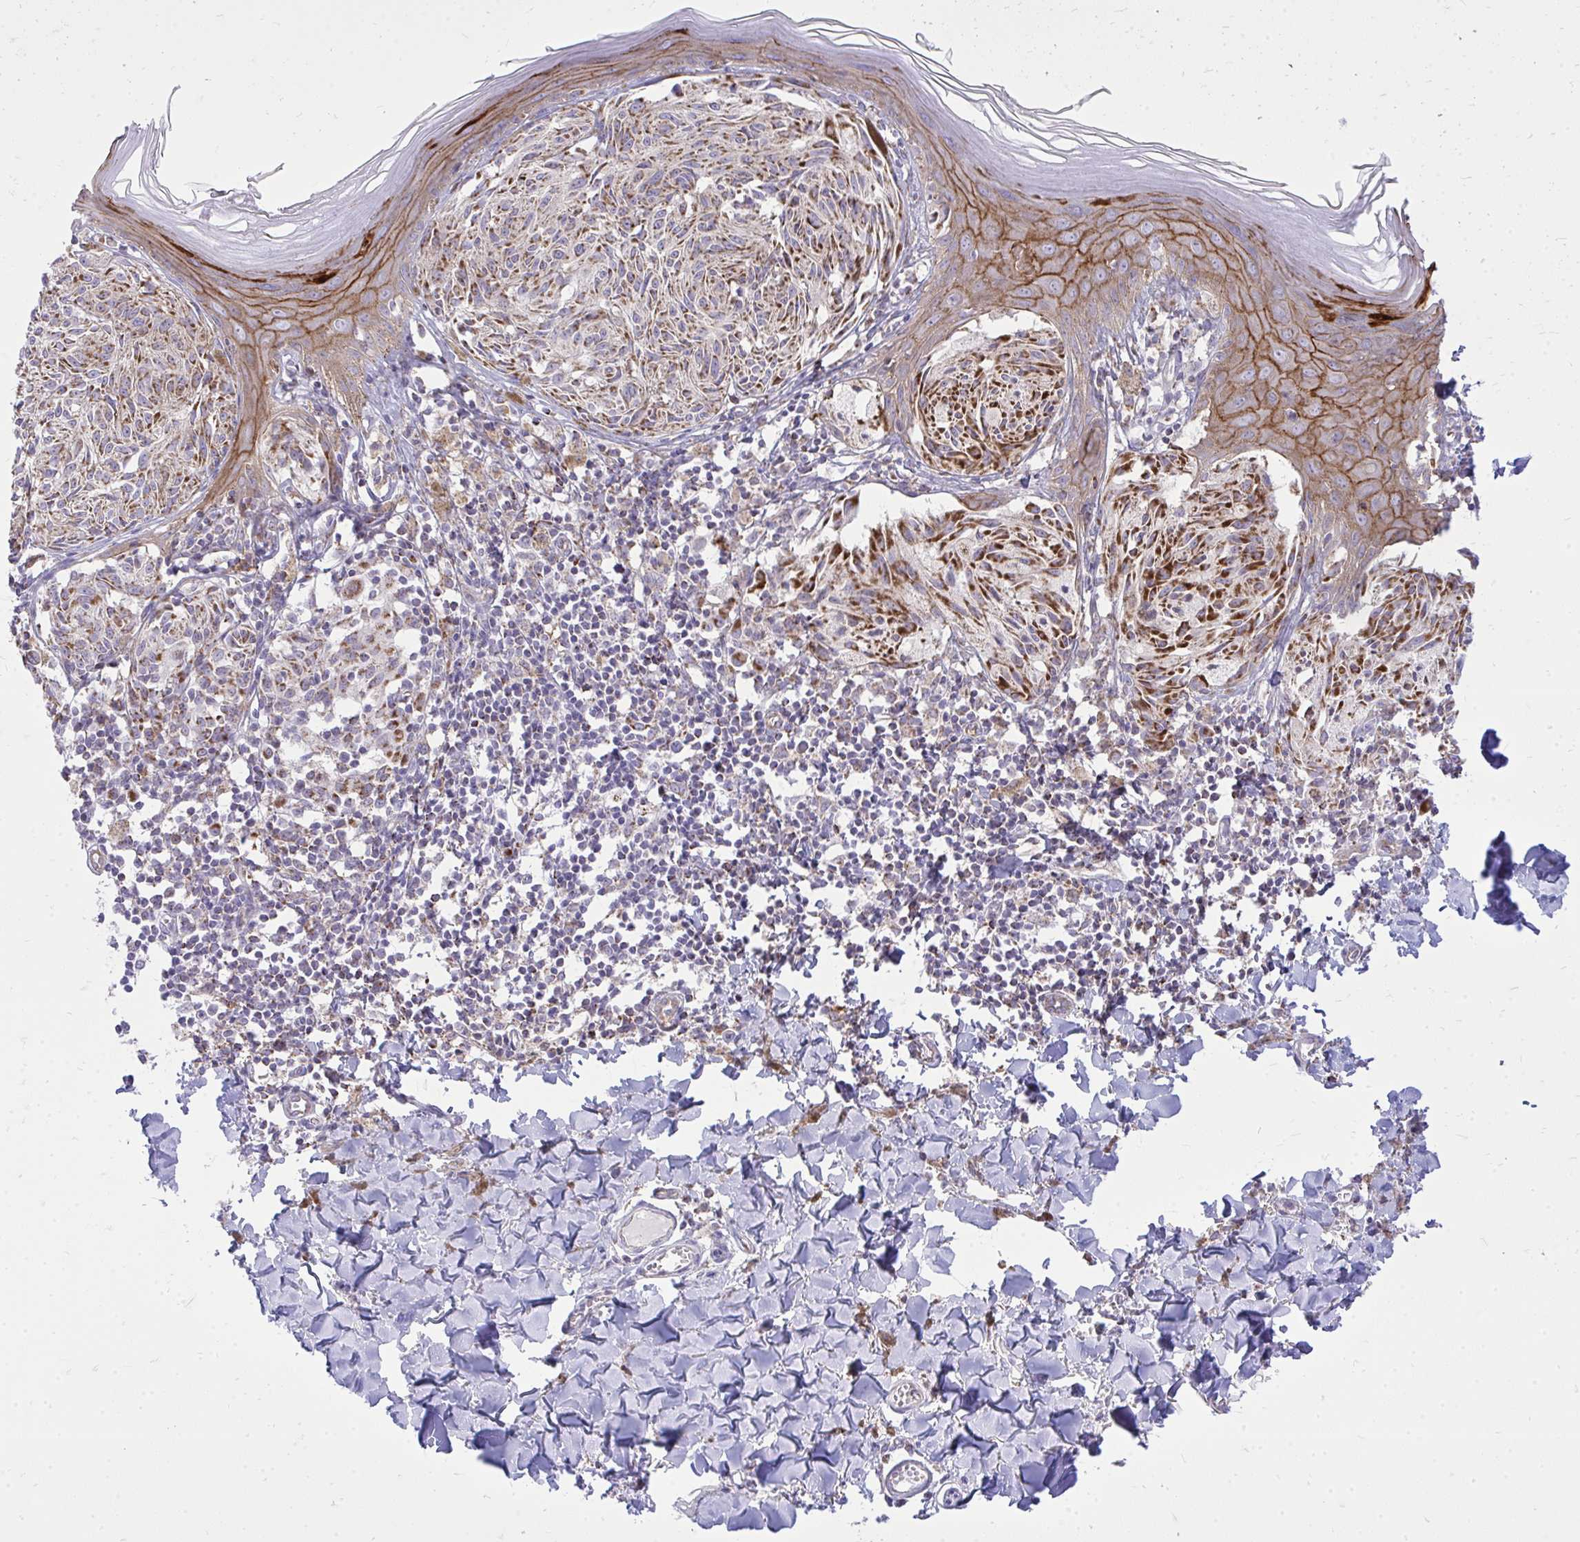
{"staining": {"intensity": "strong", "quantity": "25%-75%", "location": "cytoplasmic/membranous"}, "tissue": "melanoma", "cell_type": "Tumor cells", "image_type": "cancer", "snomed": [{"axis": "morphology", "description": "Malignant melanoma, NOS"}, {"axis": "topography", "description": "Skin"}], "caption": "Immunohistochemical staining of malignant melanoma shows strong cytoplasmic/membranous protein positivity in approximately 25%-75% of tumor cells.", "gene": "SPTBN2", "patient": {"sex": "female", "age": 38}}